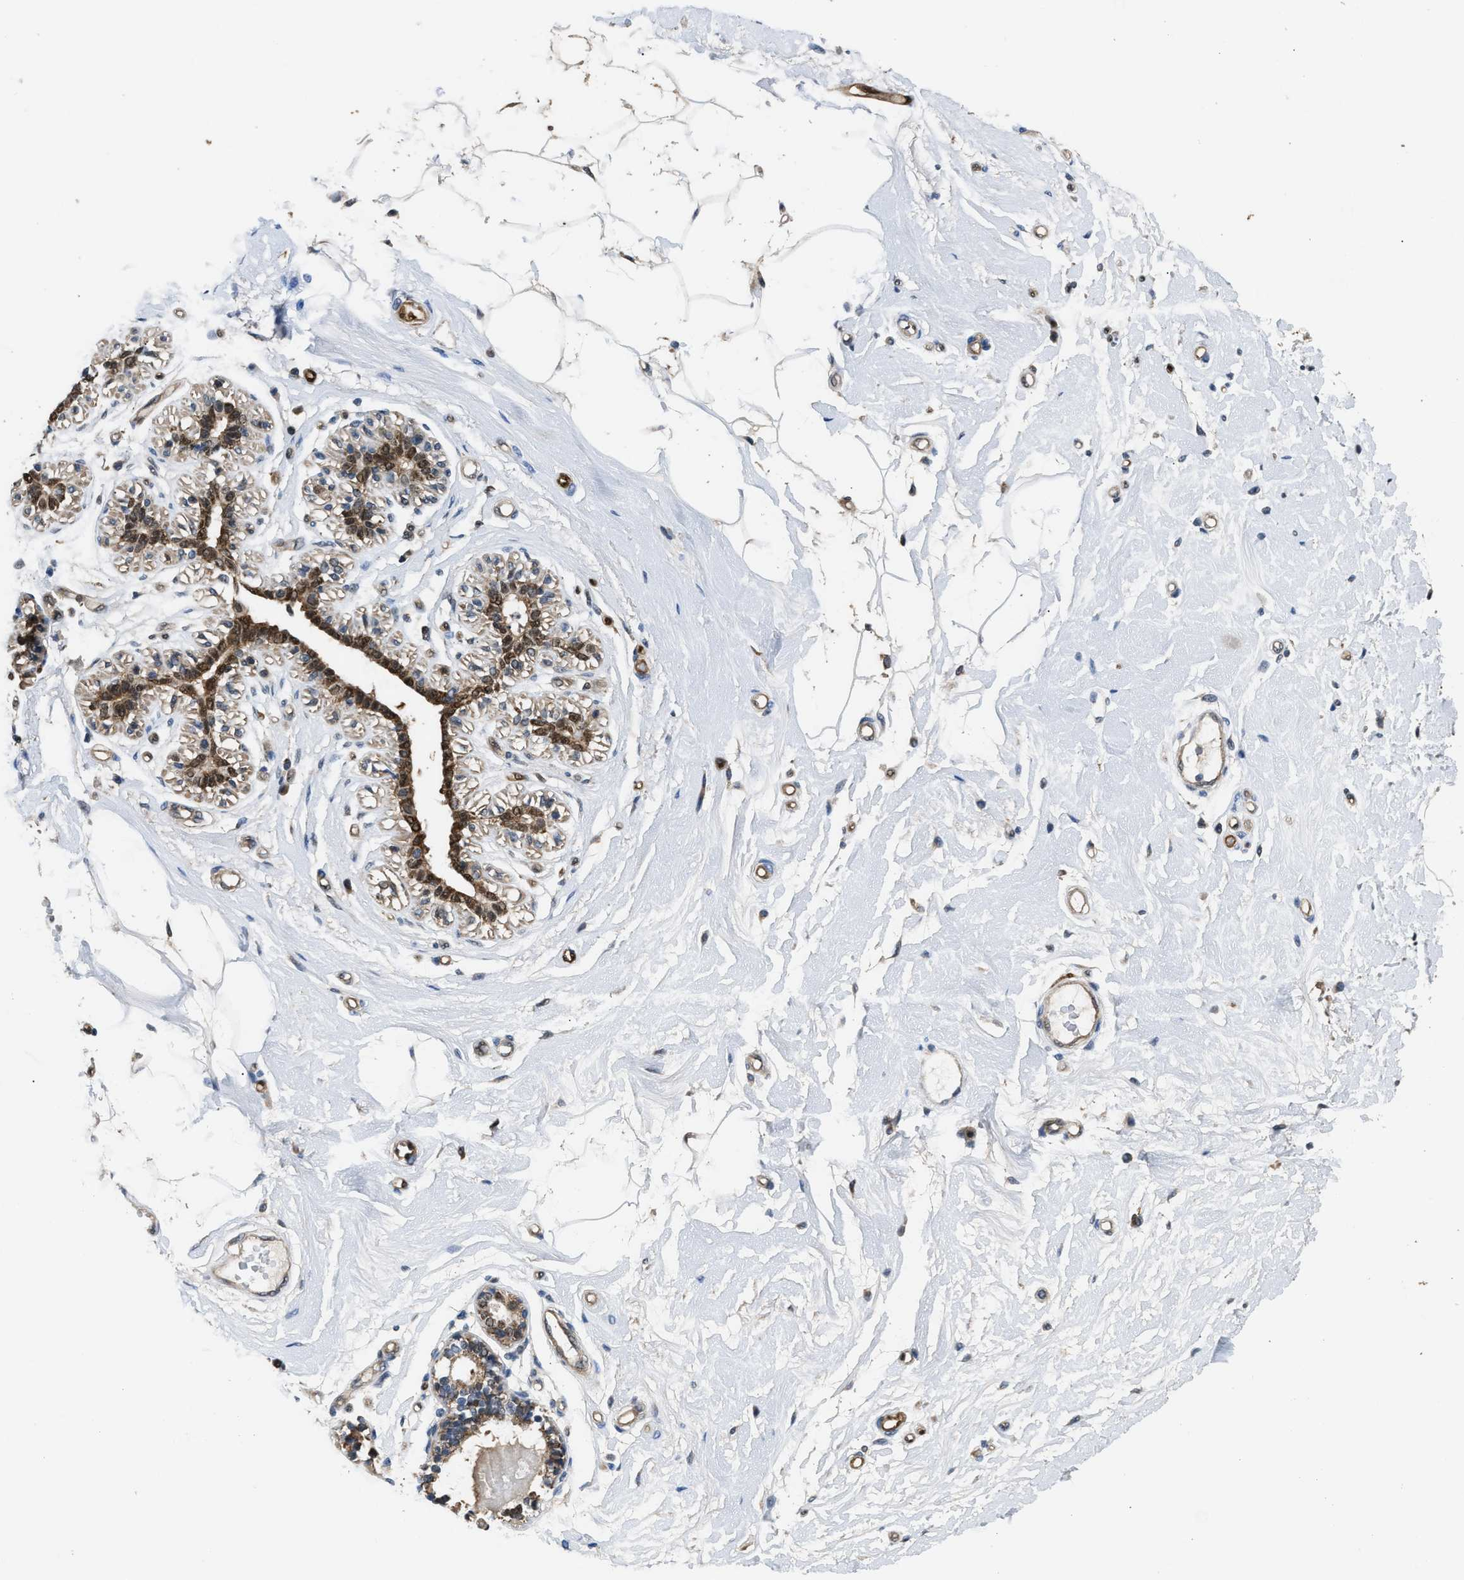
{"staining": {"intensity": "moderate", "quantity": ">75%", "location": "cytoplasmic/membranous"}, "tissue": "breast", "cell_type": "Adipocytes", "image_type": "normal", "snomed": [{"axis": "morphology", "description": "Normal tissue, NOS"}, {"axis": "morphology", "description": "Lobular carcinoma"}, {"axis": "topography", "description": "Breast"}], "caption": "Approximately >75% of adipocytes in normal human breast reveal moderate cytoplasmic/membranous protein staining as visualized by brown immunohistochemical staining.", "gene": "PPA1", "patient": {"sex": "female", "age": 59}}